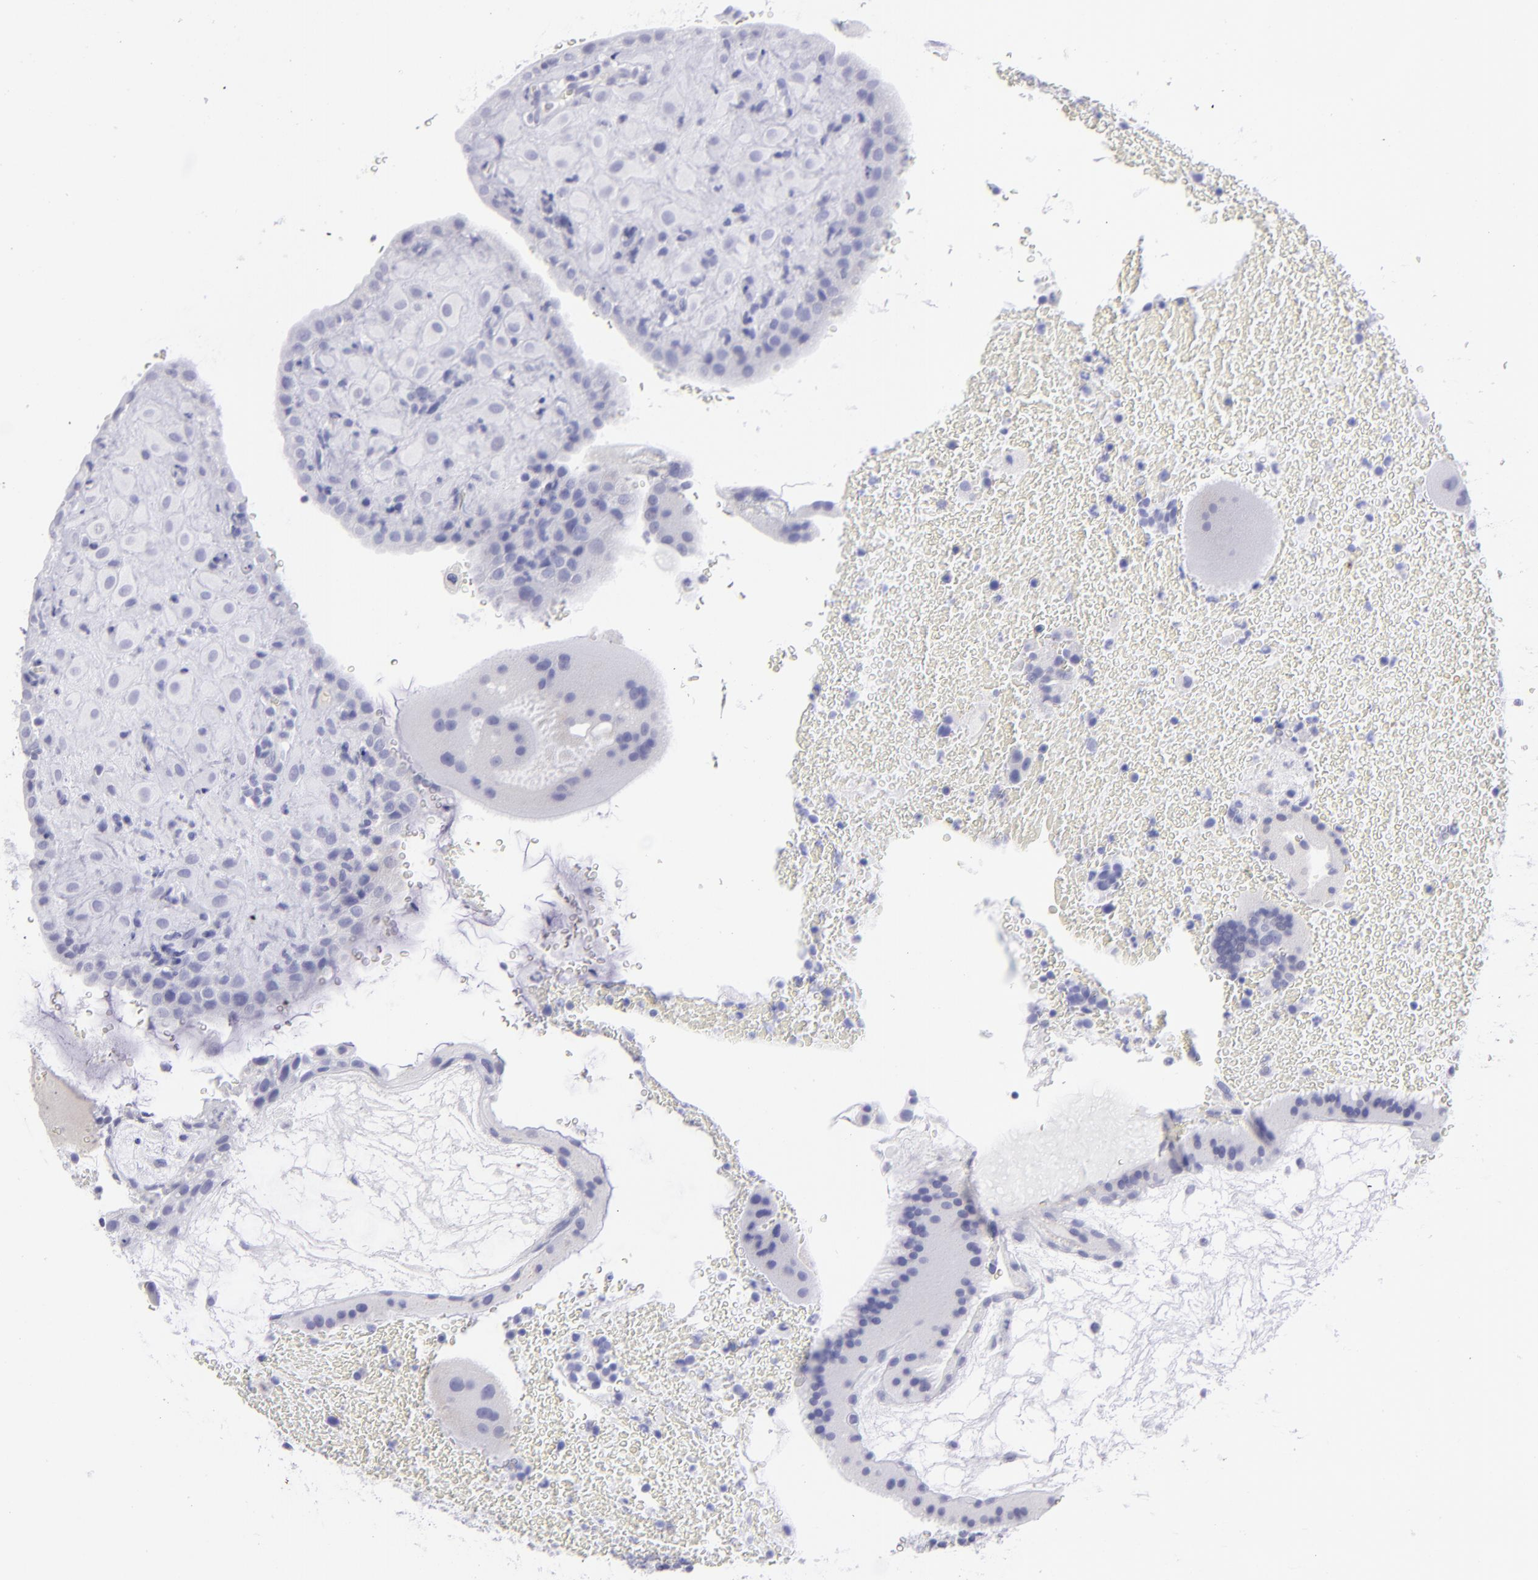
{"staining": {"intensity": "negative", "quantity": "none", "location": "none"}, "tissue": "placenta", "cell_type": "Decidual cells", "image_type": "normal", "snomed": [{"axis": "morphology", "description": "Normal tissue, NOS"}, {"axis": "topography", "description": "Placenta"}], "caption": "A high-resolution micrograph shows immunohistochemistry (IHC) staining of normal placenta, which shows no significant expression in decidual cells. The staining is performed using DAB (3,3'-diaminobenzidine) brown chromogen with nuclei counter-stained in using hematoxylin.", "gene": "SLC1A2", "patient": {"sex": "female", "age": 19}}